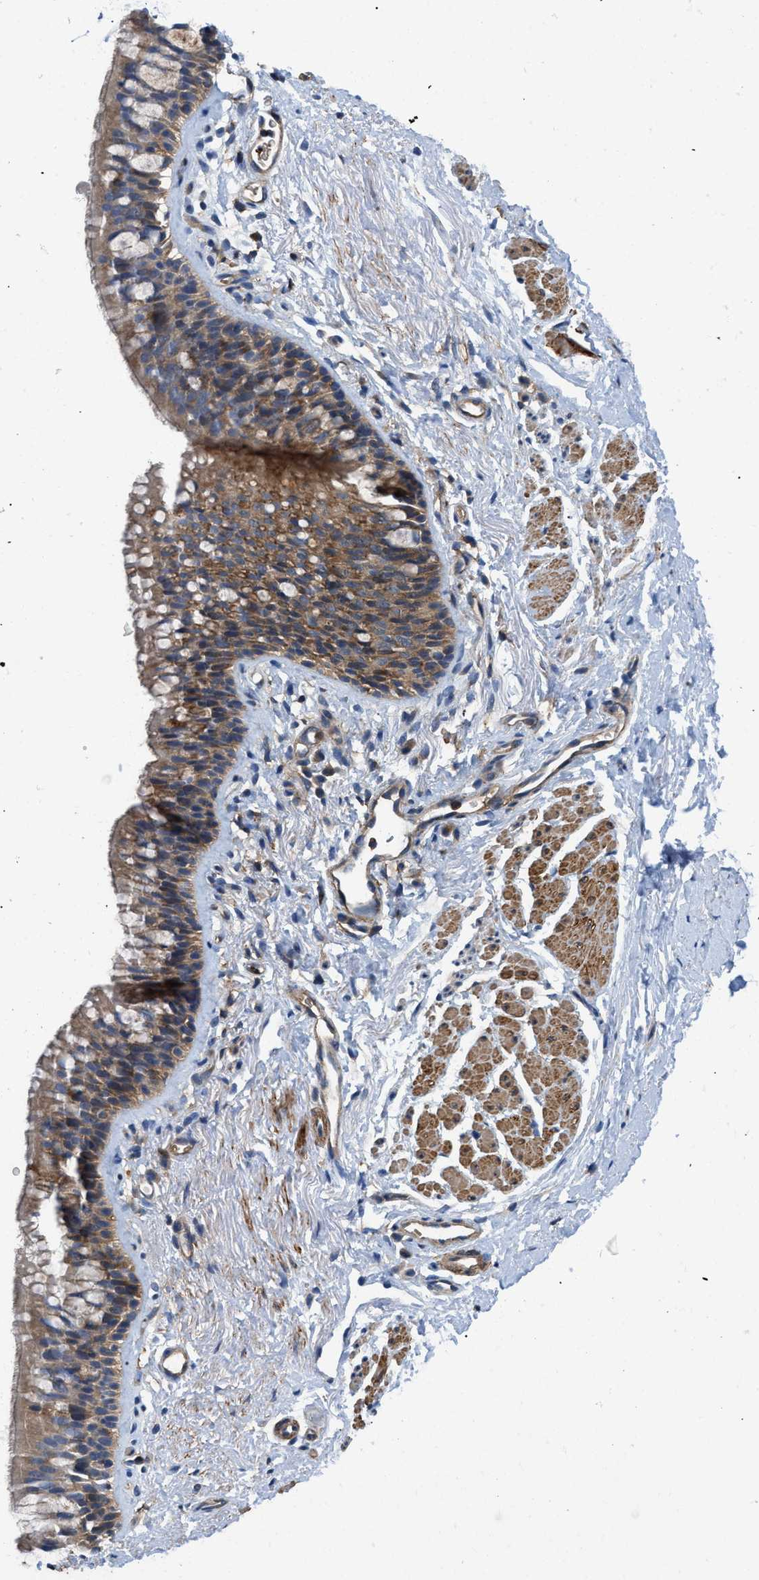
{"staining": {"intensity": "negative", "quantity": "none", "location": "none"}, "tissue": "adipose tissue", "cell_type": "Adipocytes", "image_type": "normal", "snomed": [{"axis": "morphology", "description": "Normal tissue, NOS"}, {"axis": "topography", "description": "Cartilage tissue"}, {"axis": "topography", "description": "Bronchus"}], "caption": "Adipocytes show no significant staining in normal adipose tissue. Brightfield microscopy of immunohistochemistry (IHC) stained with DAB (3,3'-diaminobenzidine) (brown) and hematoxylin (blue), captured at high magnification.", "gene": "LINGO2", "patient": {"sex": "female", "age": 53}}